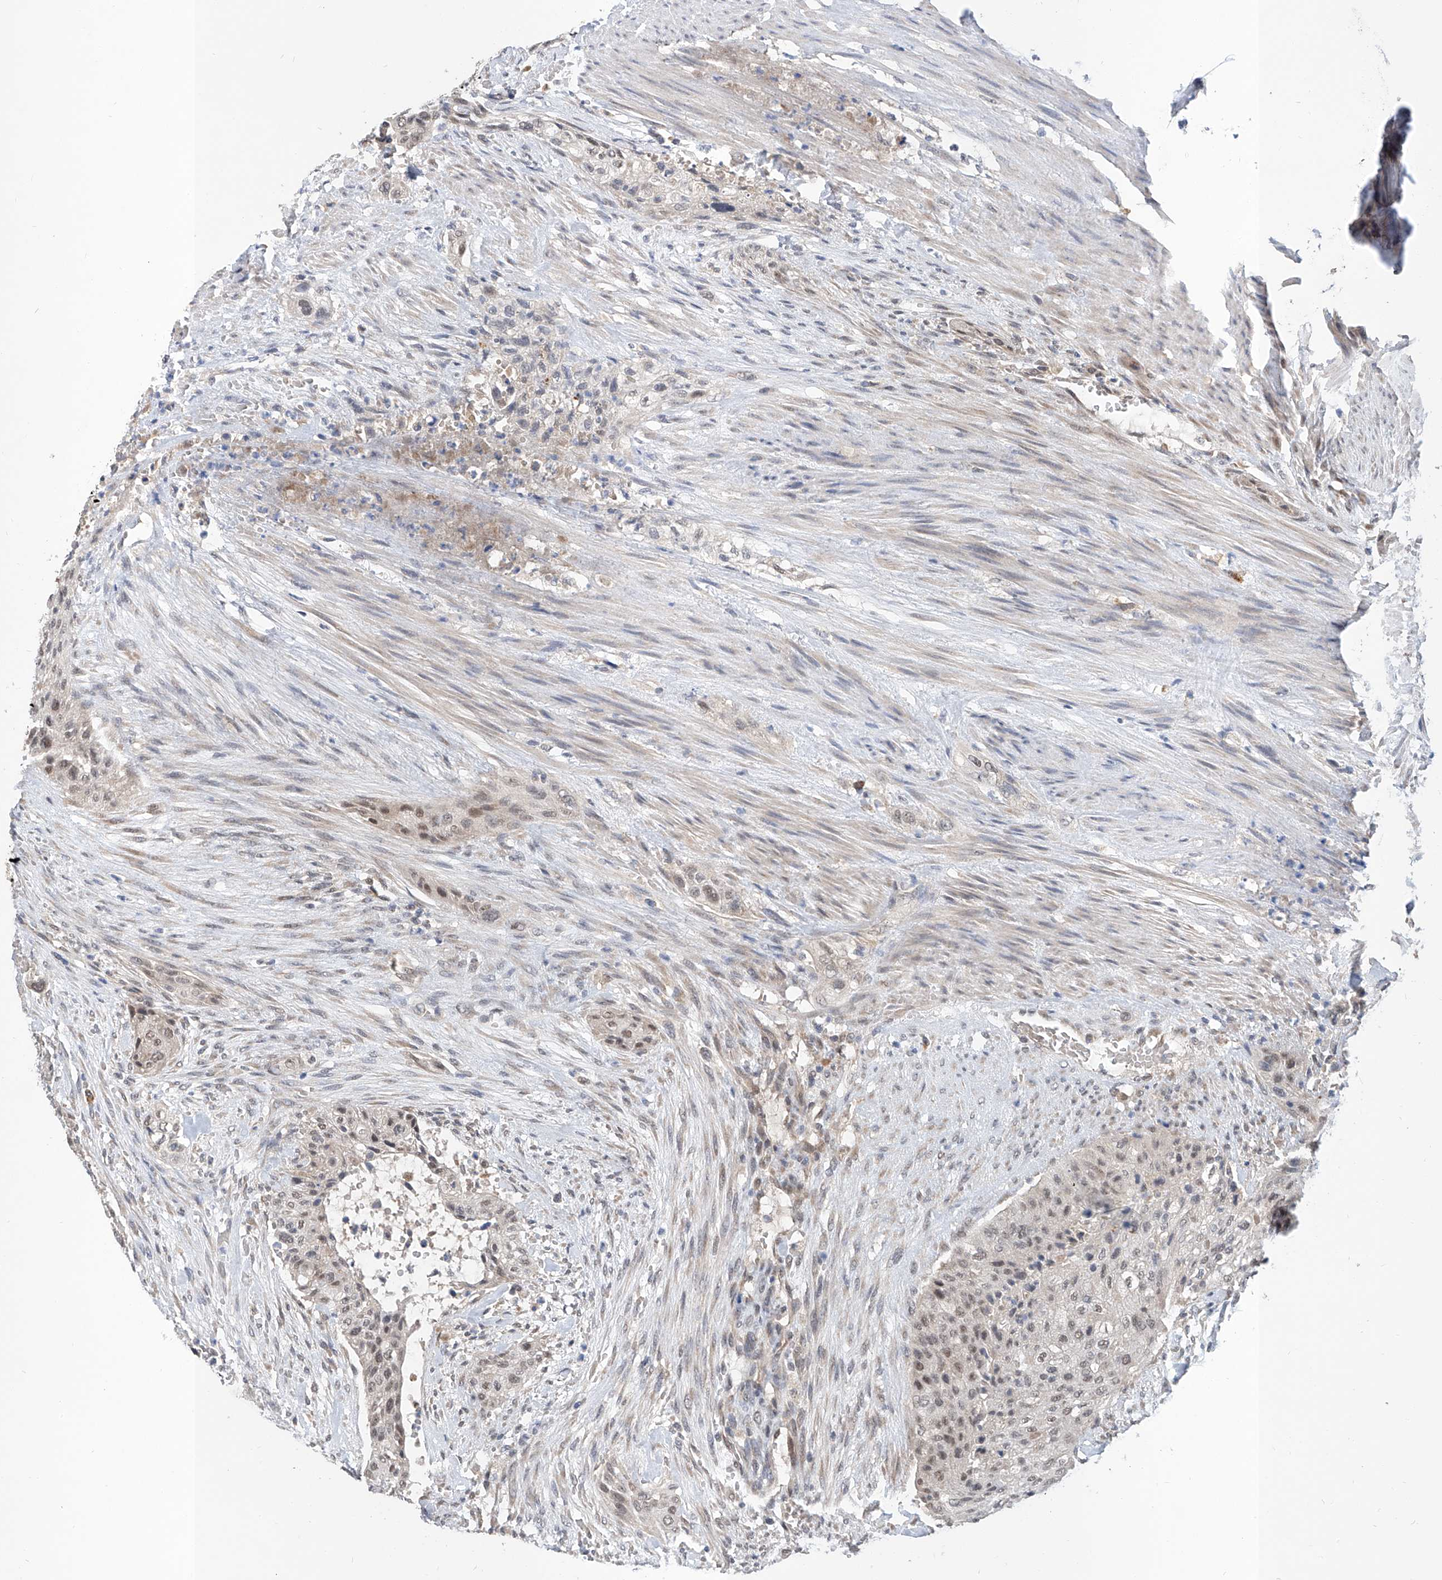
{"staining": {"intensity": "weak", "quantity": "25%-75%", "location": "nuclear"}, "tissue": "urothelial cancer", "cell_type": "Tumor cells", "image_type": "cancer", "snomed": [{"axis": "morphology", "description": "Urothelial carcinoma, High grade"}, {"axis": "topography", "description": "Urinary bladder"}], "caption": "Brown immunohistochemical staining in high-grade urothelial carcinoma shows weak nuclear staining in about 25%-75% of tumor cells.", "gene": "CARMIL3", "patient": {"sex": "male", "age": 35}}